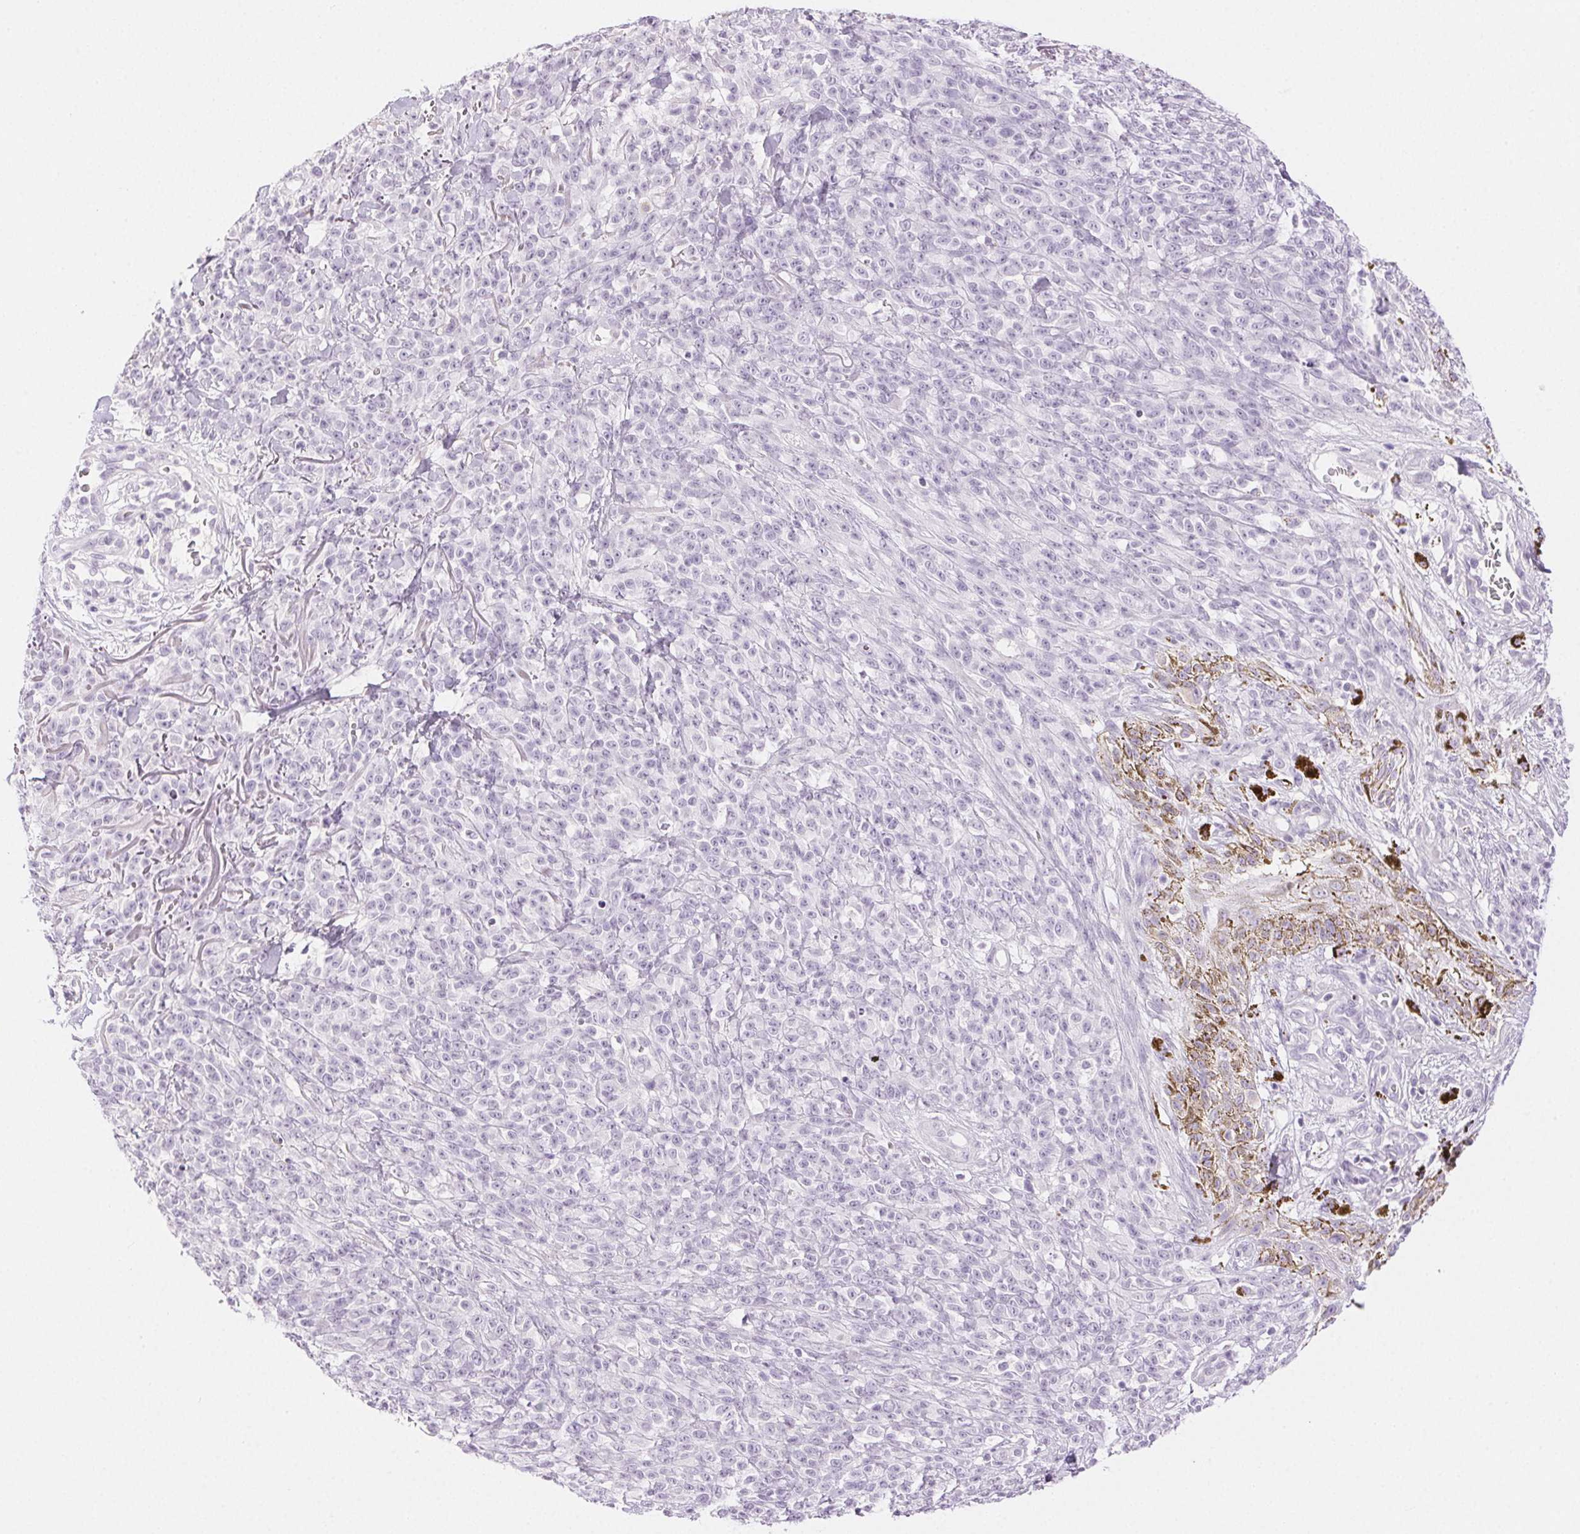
{"staining": {"intensity": "negative", "quantity": "none", "location": "none"}, "tissue": "melanoma", "cell_type": "Tumor cells", "image_type": "cancer", "snomed": [{"axis": "morphology", "description": "Malignant melanoma, NOS"}, {"axis": "topography", "description": "Skin"}, {"axis": "topography", "description": "Skin of trunk"}], "caption": "Photomicrograph shows no protein expression in tumor cells of melanoma tissue.", "gene": "SLC5A2", "patient": {"sex": "male", "age": 74}}